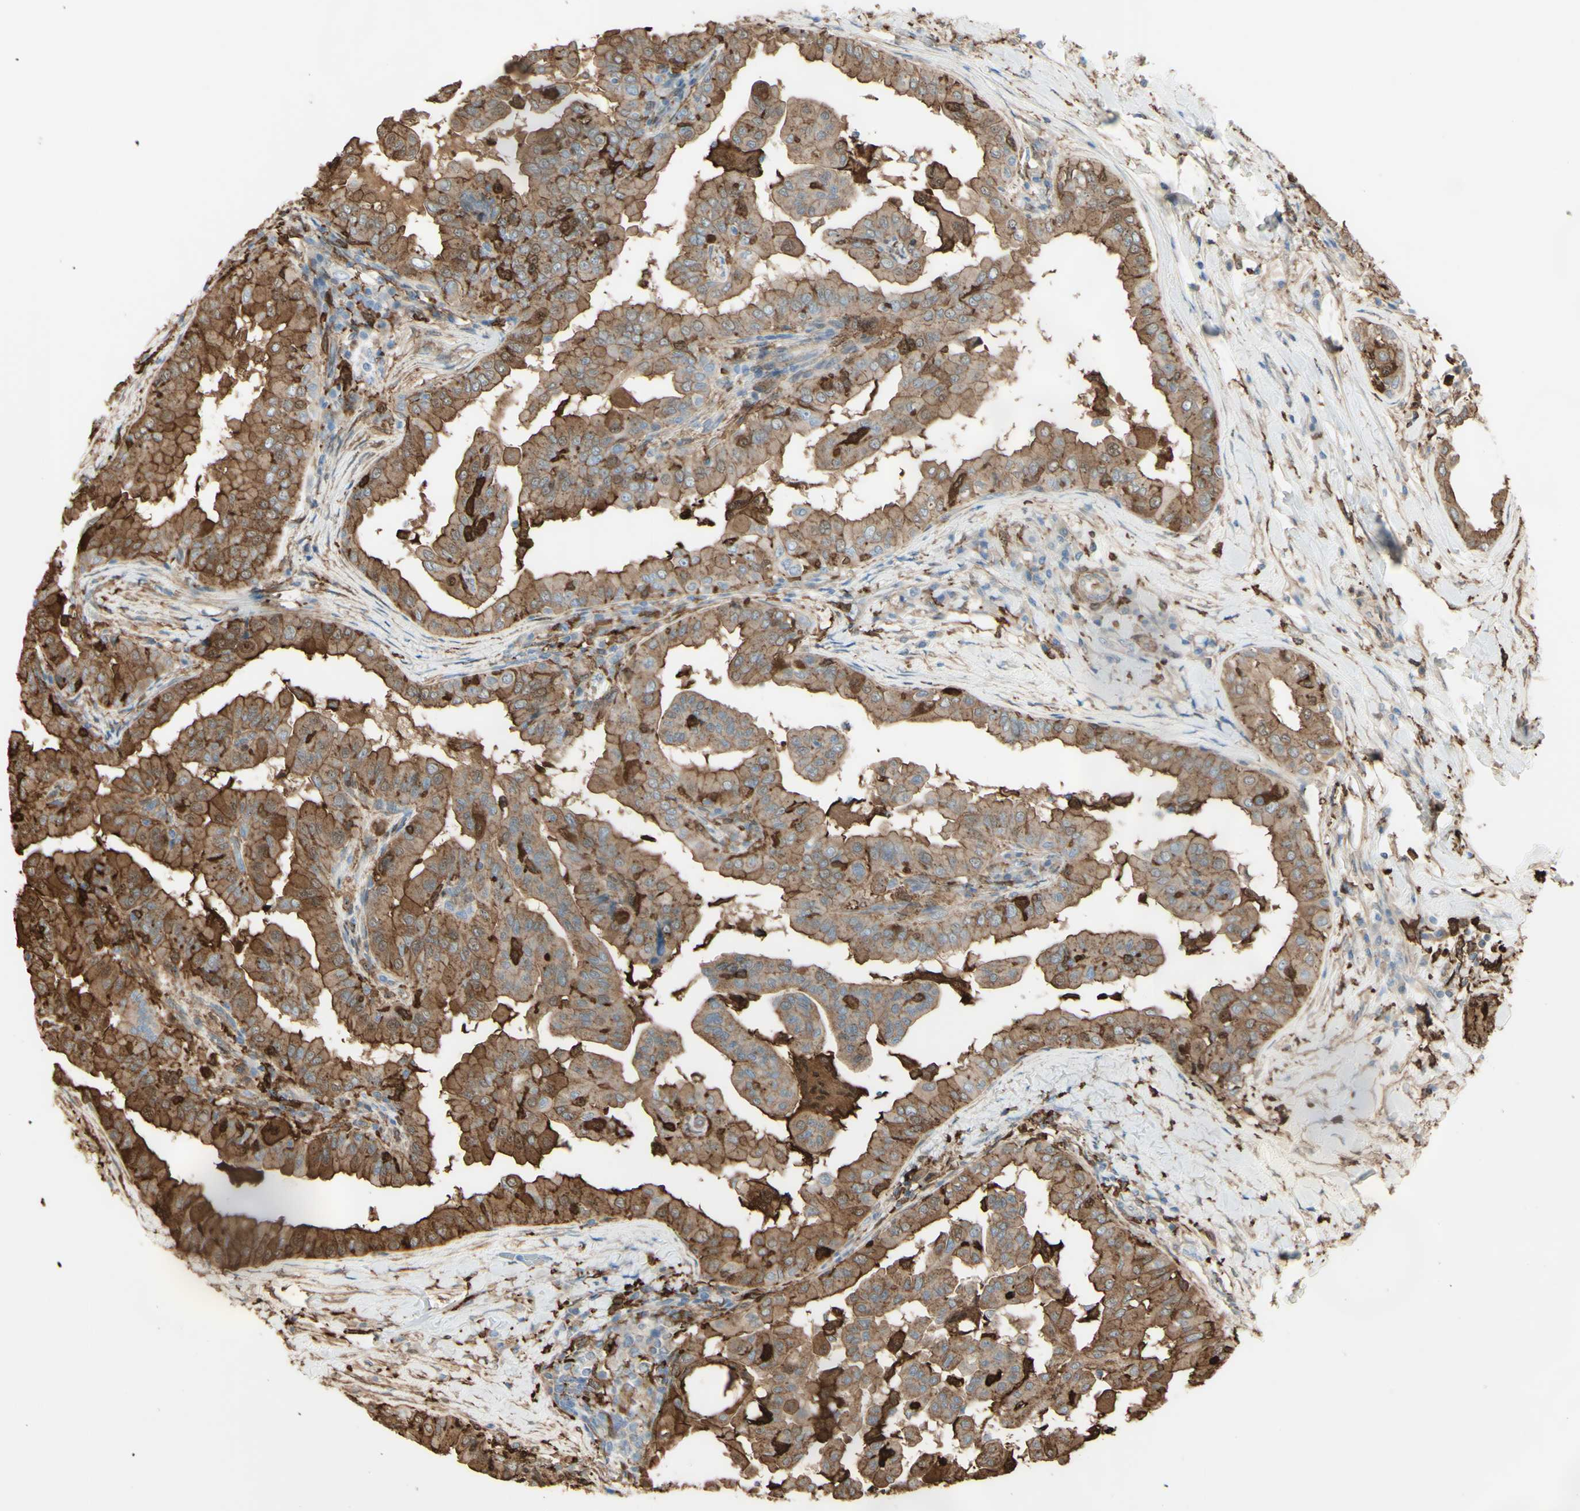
{"staining": {"intensity": "moderate", "quantity": ">75%", "location": "cytoplasmic/membranous"}, "tissue": "thyroid cancer", "cell_type": "Tumor cells", "image_type": "cancer", "snomed": [{"axis": "morphology", "description": "Papillary adenocarcinoma, NOS"}, {"axis": "topography", "description": "Thyroid gland"}], "caption": "The image shows staining of thyroid cancer, revealing moderate cytoplasmic/membranous protein staining (brown color) within tumor cells. Using DAB (brown) and hematoxylin (blue) stains, captured at high magnification using brightfield microscopy.", "gene": "GSN", "patient": {"sex": "male", "age": 33}}